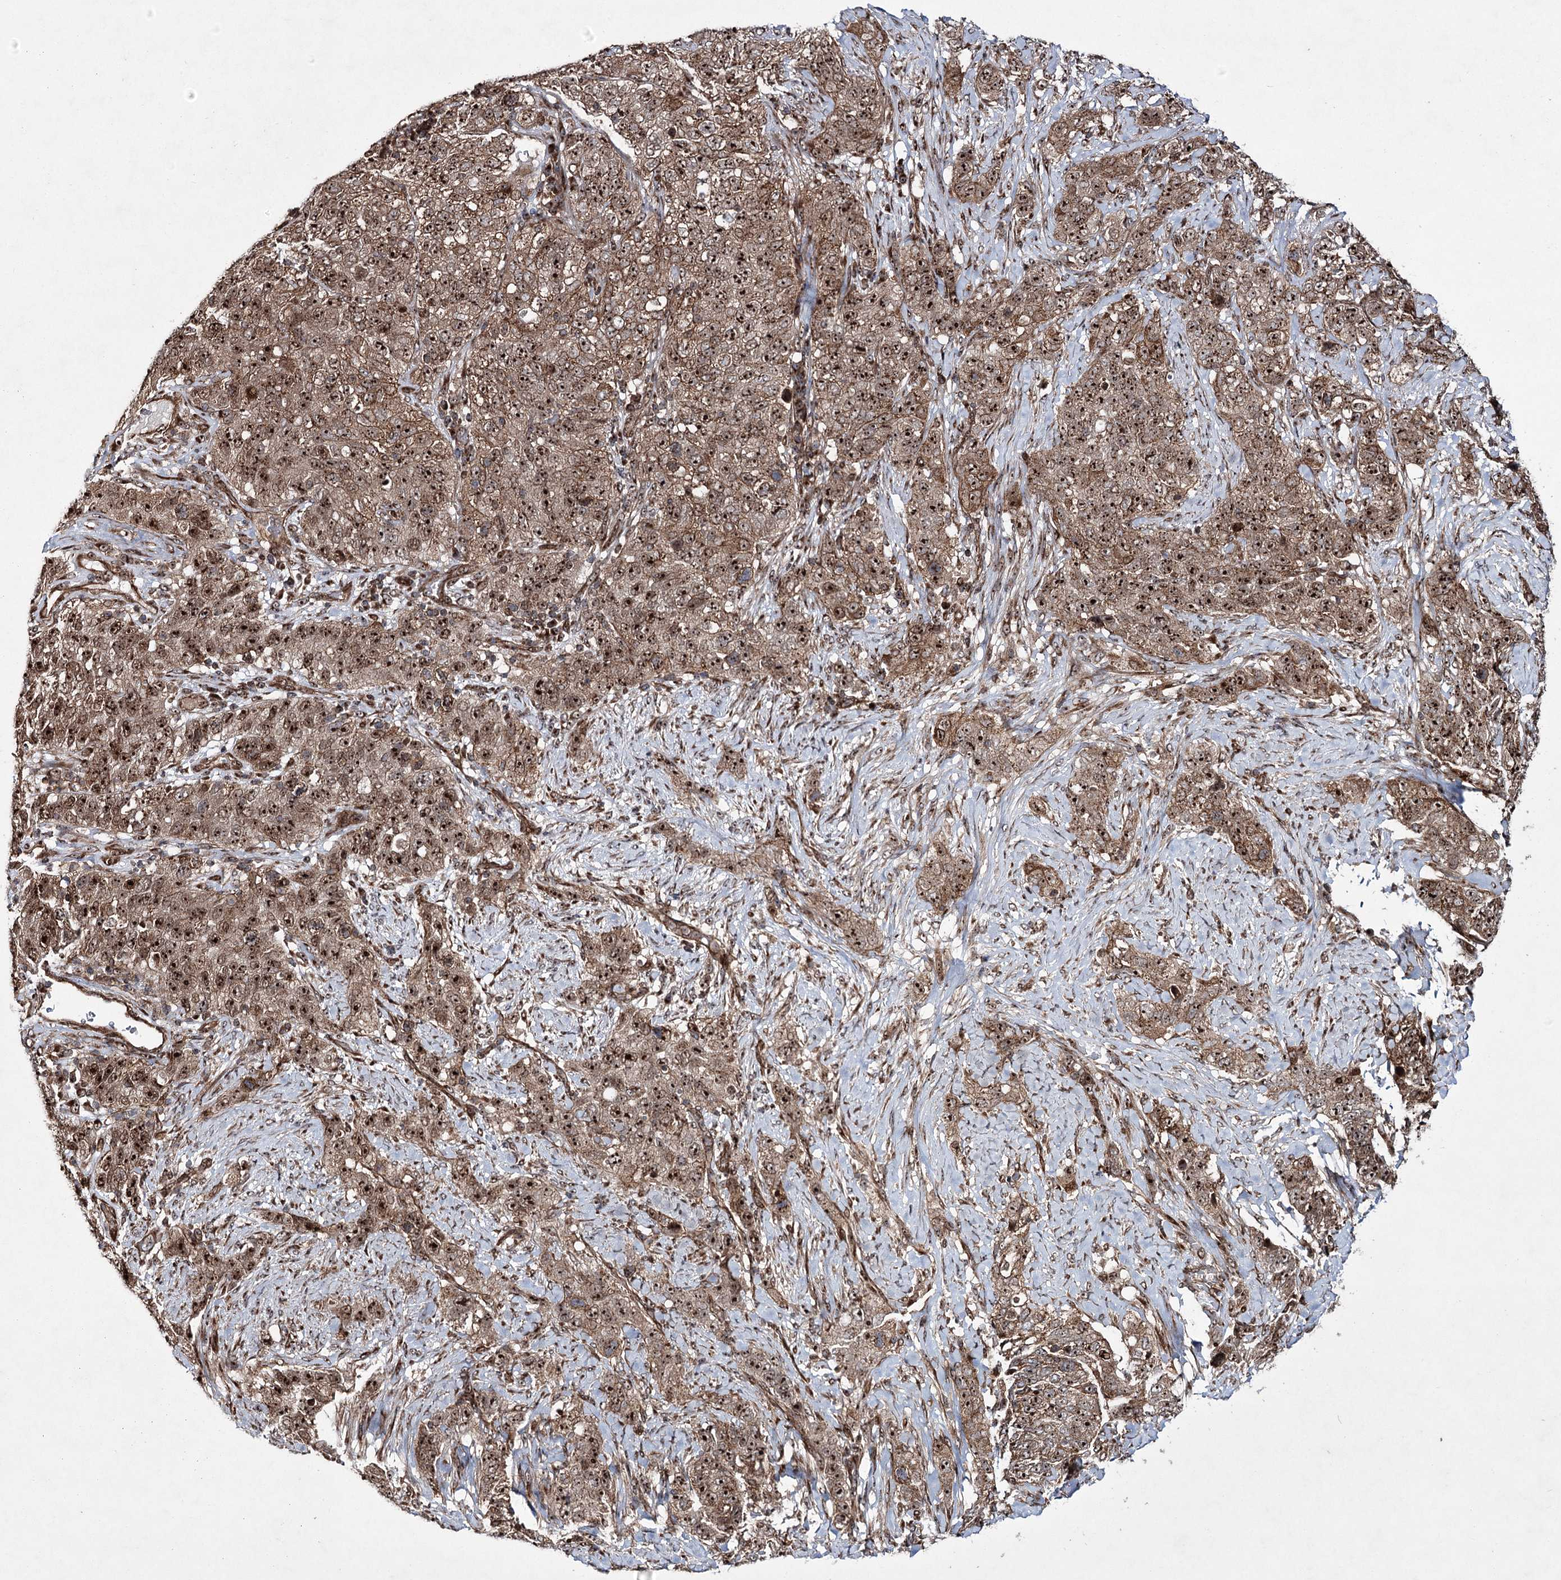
{"staining": {"intensity": "strong", "quantity": ">75%", "location": "cytoplasmic/membranous,nuclear"}, "tissue": "stomach cancer", "cell_type": "Tumor cells", "image_type": "cancer", "snomed": [{"axis": "morphology", "description": "Adenocarcinoma, NOS"}, {"axis": "topography", "description": "Stomach"}], "caption": "Stomach adenocarcinoma stained with IHC demonstrates strong cytoplasmic/membranous and nuclear positivity in about >75% of tumor cells. (brown staining indicates protein expression, while blue staining denotes nuclei).", "gene": "SERINC5", "patient": {"sex": "male", "age": 48}}